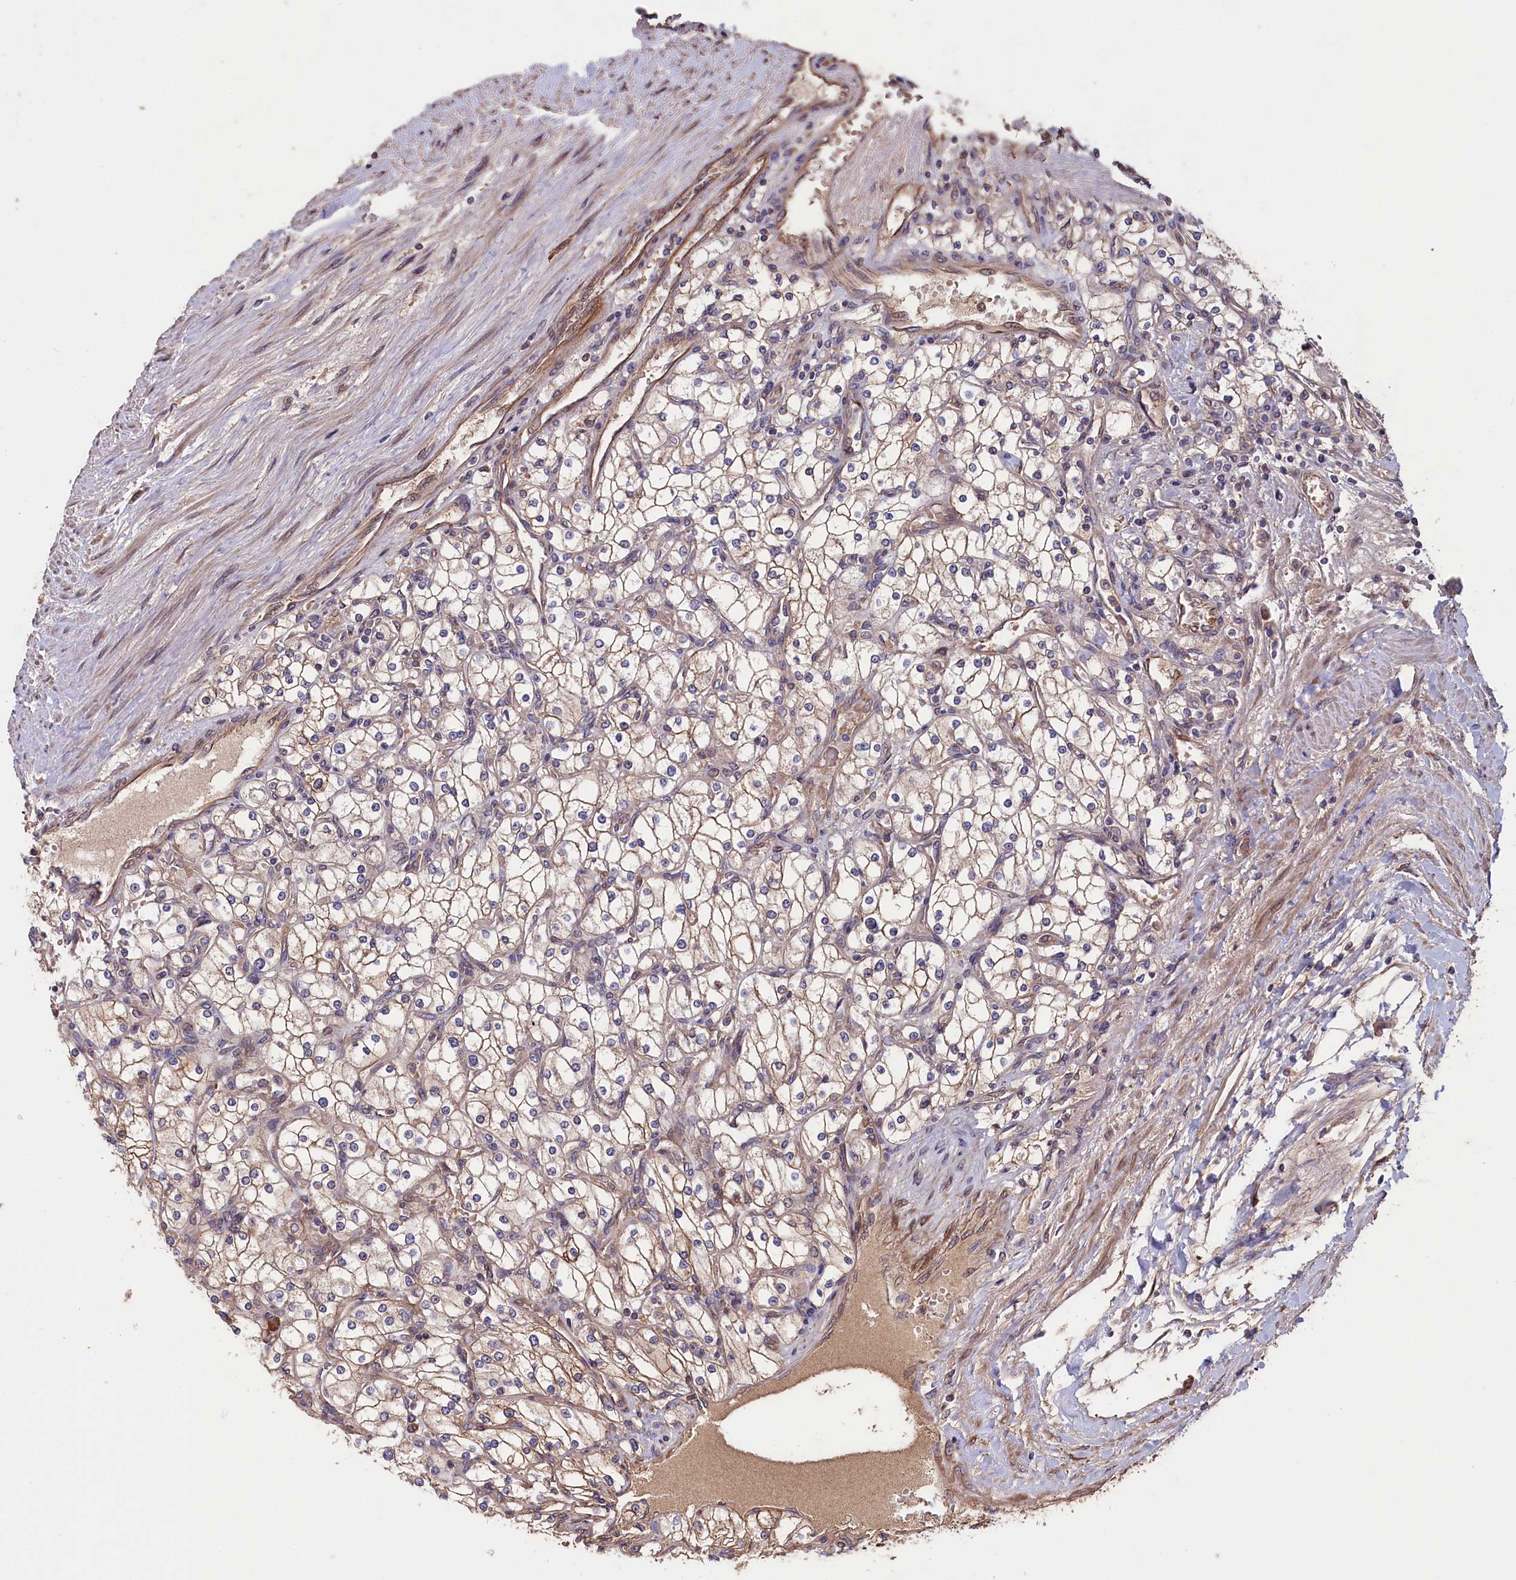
{"staining": {"intensity": "weak", "quantity": "25%-75%", "location": "cytoplasmic/membranous"}, "tissue": "renal cancer", "cell_type": "Tumor cells", "image_type": "cancer", "snomed": [{"axis": "morphology", "description": "Adenocarcinoma, NOS"}, {"axis": "topography", "description": "Kidney"}], "caption": "Tumor cells reveal low levels of weak cytoplasmic/membranous positivity in about 25%-75% of cells in renal adenocarcinoma.", "gene": "GREB1L", "patient": {"sex": "male", "age": 80}}